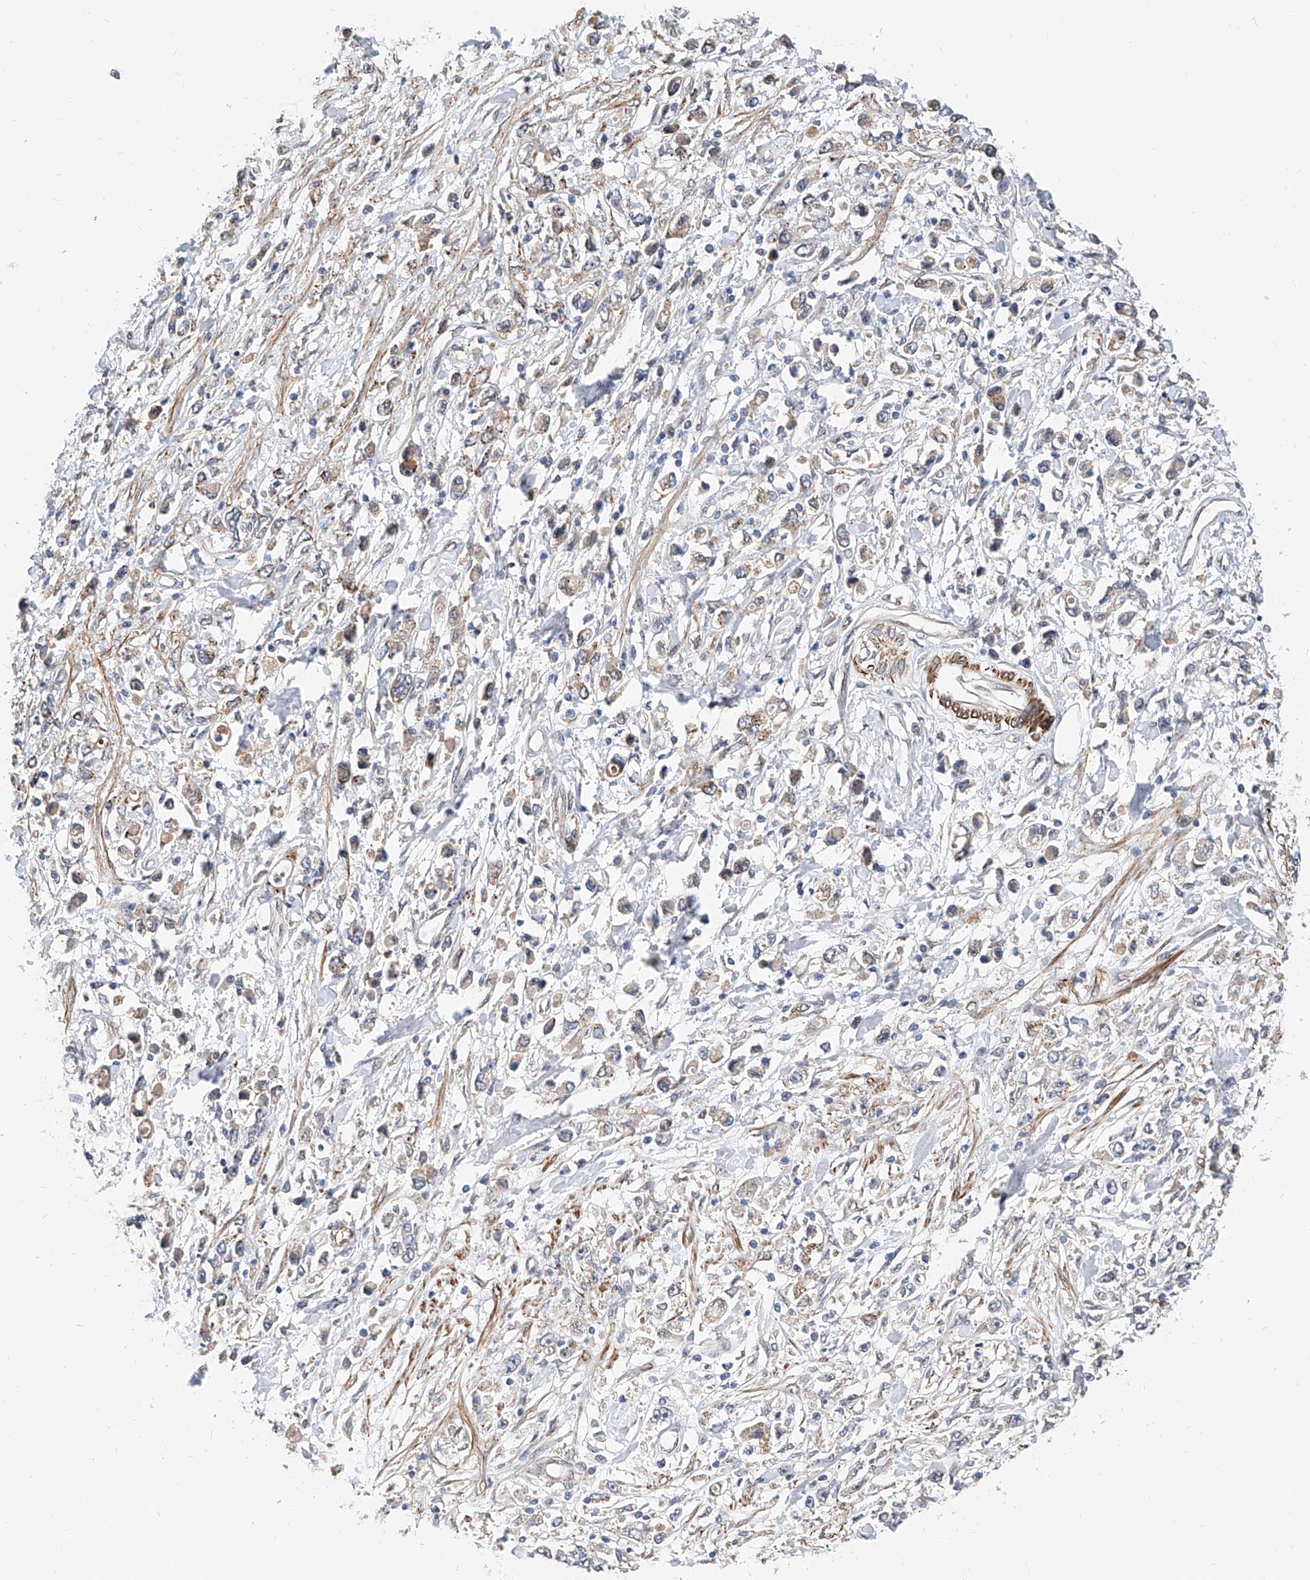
{"staining": {"intensity": "weak", "quantity": "<25%", "location": "cytoplasmic/membranous"}, "tissue": "stomach cancer", "cell_type": "Tumor cells", "image_type": "cancer", "snomed": [{"axis": "morphology", "description": "Adenocarcinoma, NOS"}, {"axis": "topography", "description": "Stomach"}], "caption": "A micrograph of stomach cancer (adenocarcinoma) stained for a protein displays no brown staining in tumor cells. (DAB immunohistochemistry (IHC), high magnification).", "gene": "MAGEE2", "patient": {"sex": "female", "age": 59}}